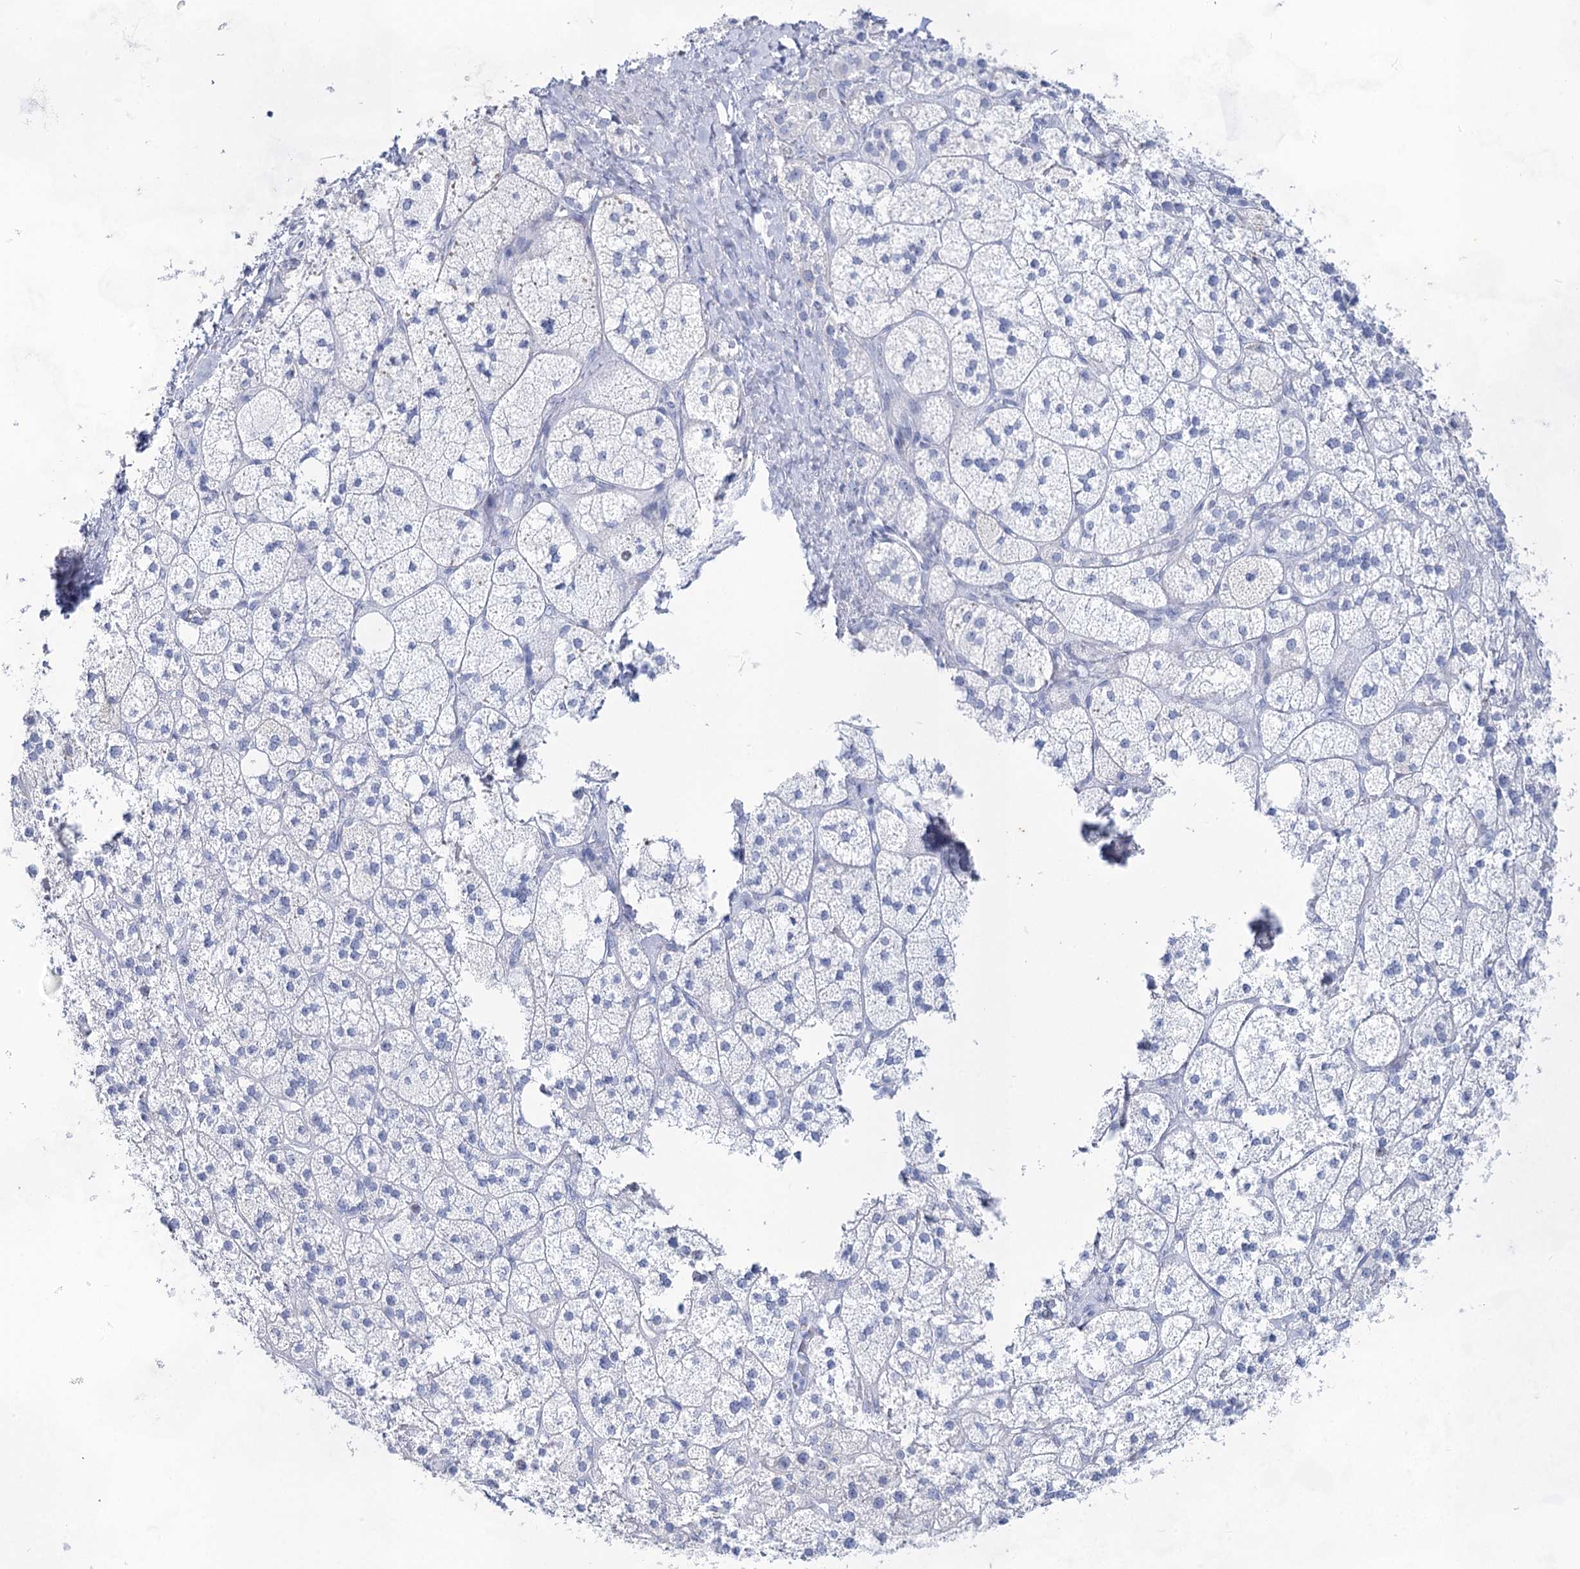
{"staining": {"intensity": "negative", "quantity": "none", "location": "none"}, "tissue": "adrenal gland", "cell_type": "Glandular cells", "image_type": "normal", "snomed": [{"axis": "morphology", "description": "Normal tissue, NOS"}, {"axis": "topography", "description": "Adrenal gland"}], "caption": "This is a image of immunohistochemistry staining of normal adrenal gland, which shows no staining in glandular cells. (DAB (3,3'-diaminobenzidine) IHC visualized using brightfield microscopy, high magnification).", "gene": "ACRV1", "patient": {"sex": "male", "age": 61}}